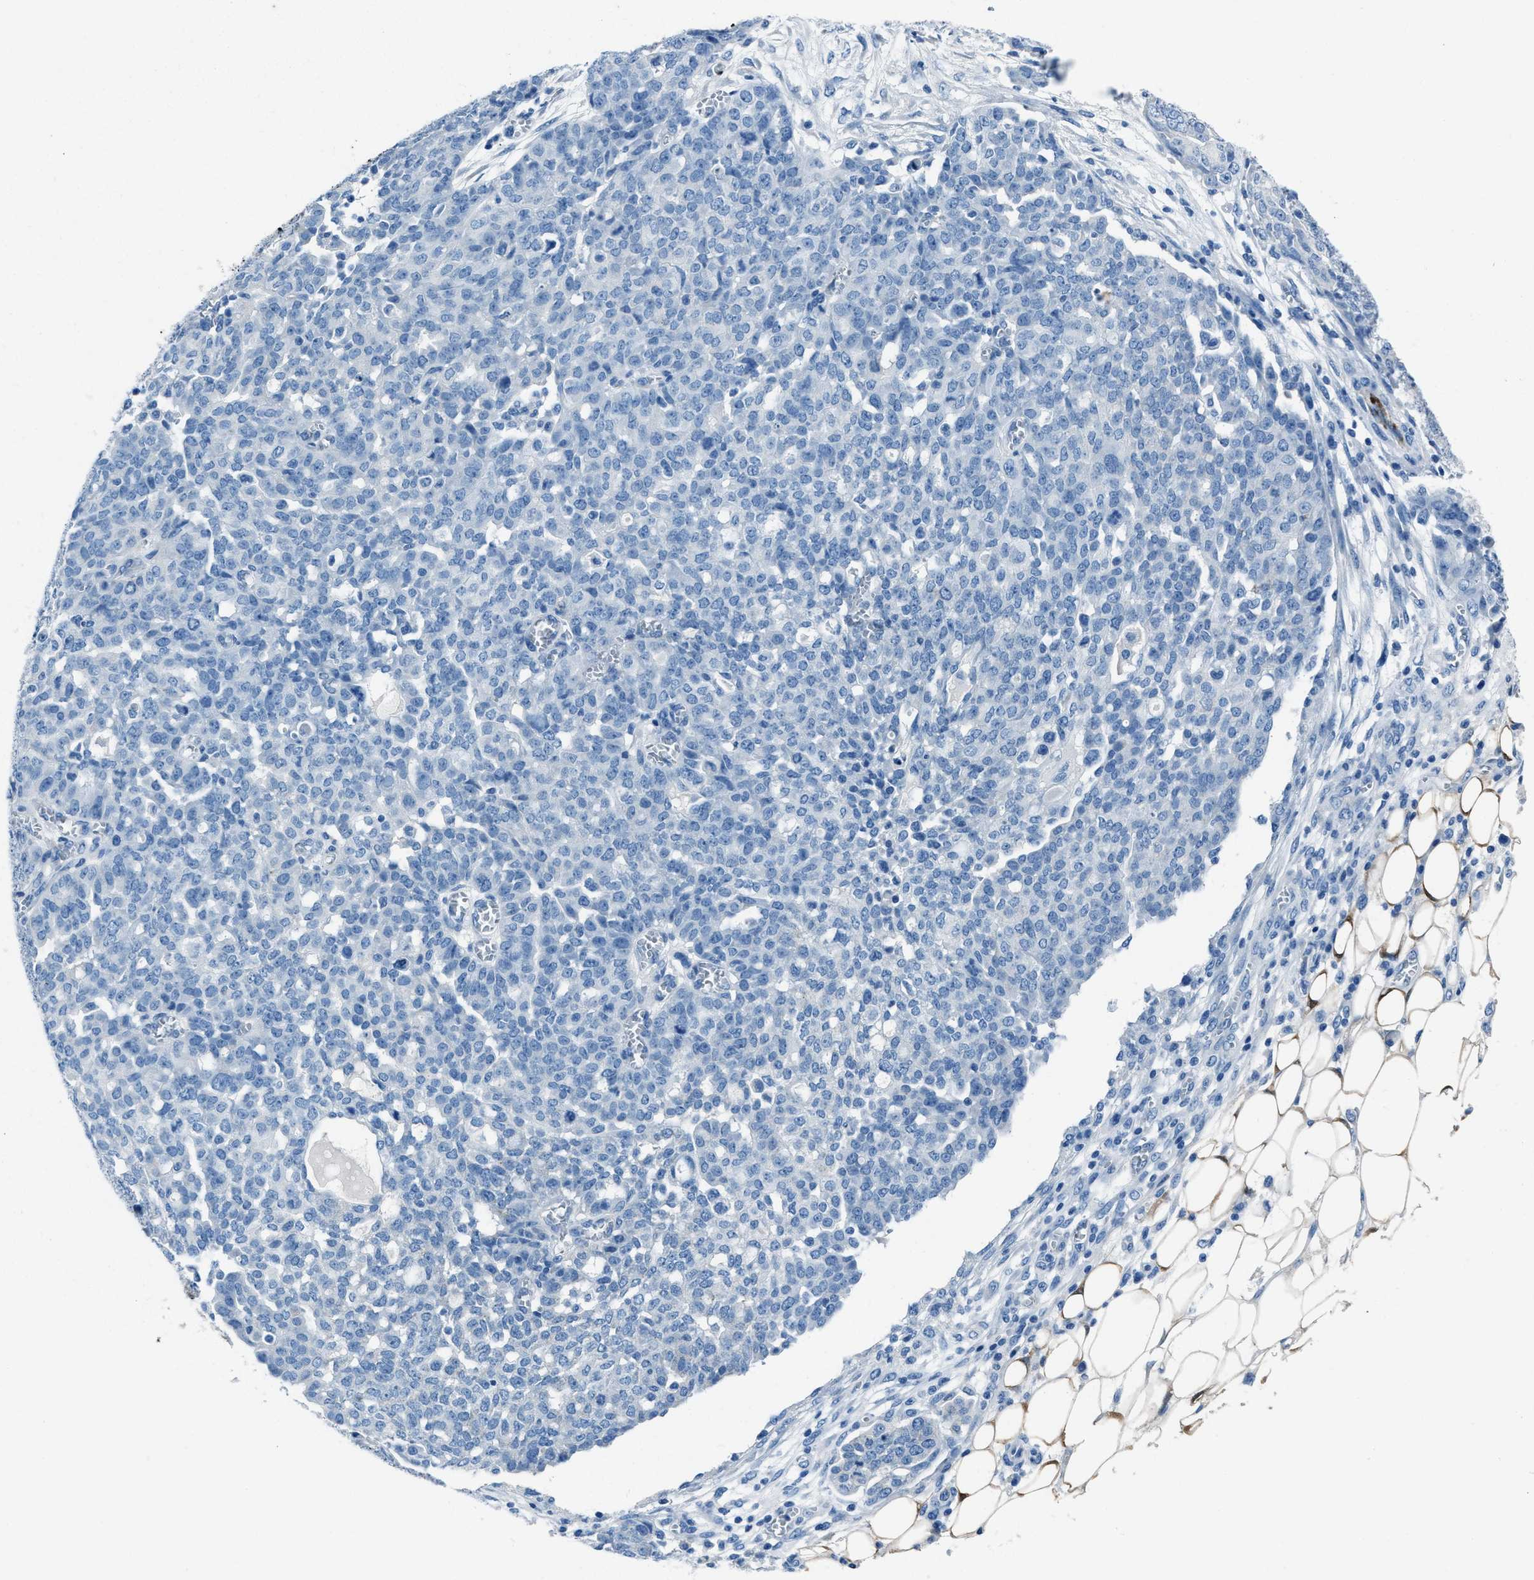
{"staining": {"intensity": "negative", "quantity": "none", "location": "none"}, "tissue": "ovarian cancer", "cell_type": "Tumor cells", "image_type": "cancer", "snomed": [{"axis": "morphology", "description": "Cystadenocarcinoma, serous, NOS"}, {"axis": "topography", "description": "Soft tissue"}, {"axis": "topography", "description": "Ovary"}], "caption": "Immunohistochemistry (IHC) histopathology image of human ovarian serous cystadenocarcinoma stained for a protein (brown), which shows no positivity in tumor cells. (DAB immunohistochemistry, high magnification).", "gene": "AMACR", "patient": {"sex": "female", "age": 57}}